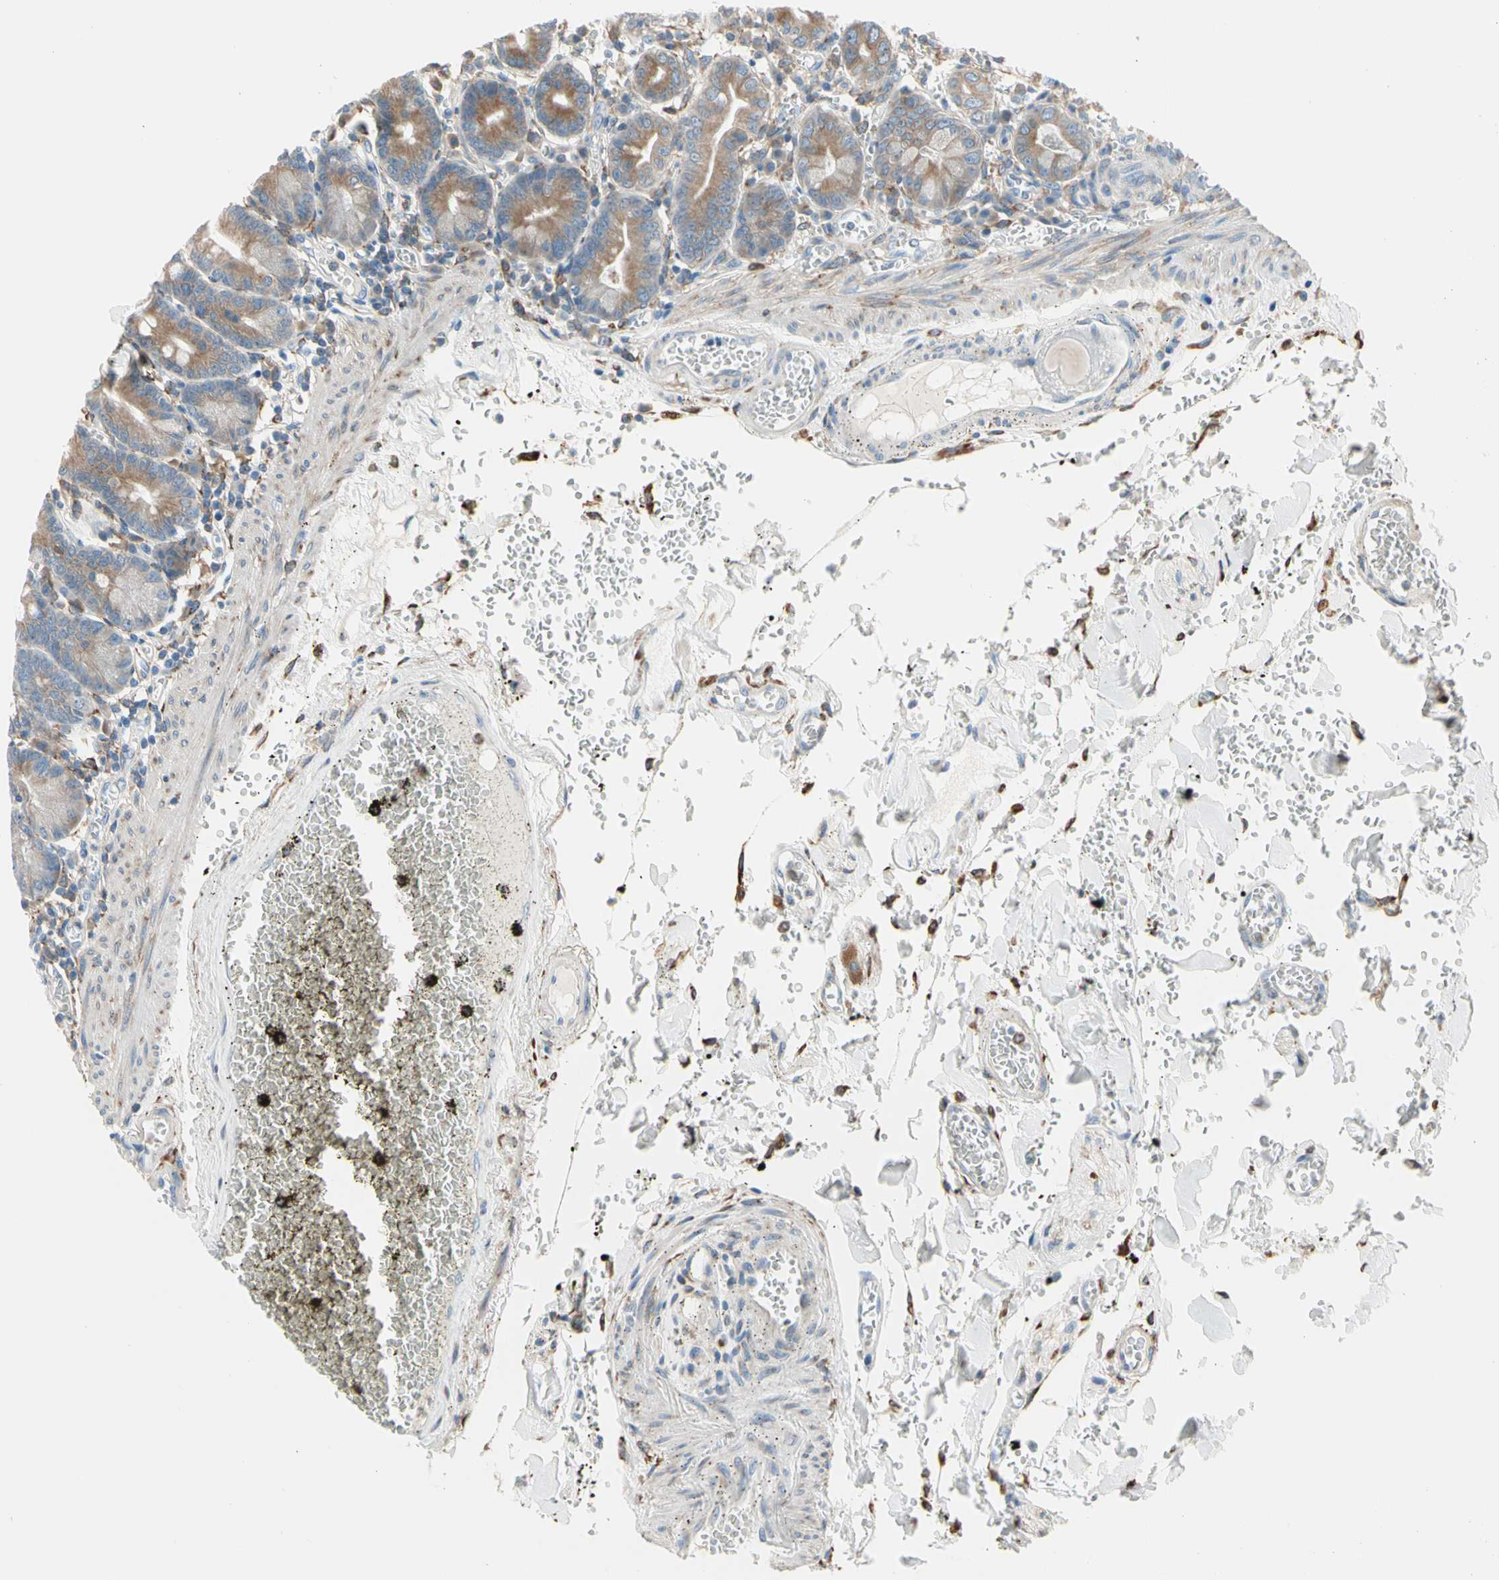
{"staining": {"intensity": "weak", "quantity": ">75%", "location": "cytoplasmic/membranous"}, "tissue": "small intestine", "cell_type": "Glandular cells", "image_type": "normal", "snomed": [{"axis": "morphology", "description": "Normal tissue, NOS"}, {"axis": "topography", "description": "Small intestine"}], "caption": "Protein expression by immunohistochemistry exhibits weak cytoplasmic/membranous positivity in about >75% of glandular cells in unremarkable small intestine.", "gene": "LRPAP1", "patient": {"sex": "male", "age": 71}}